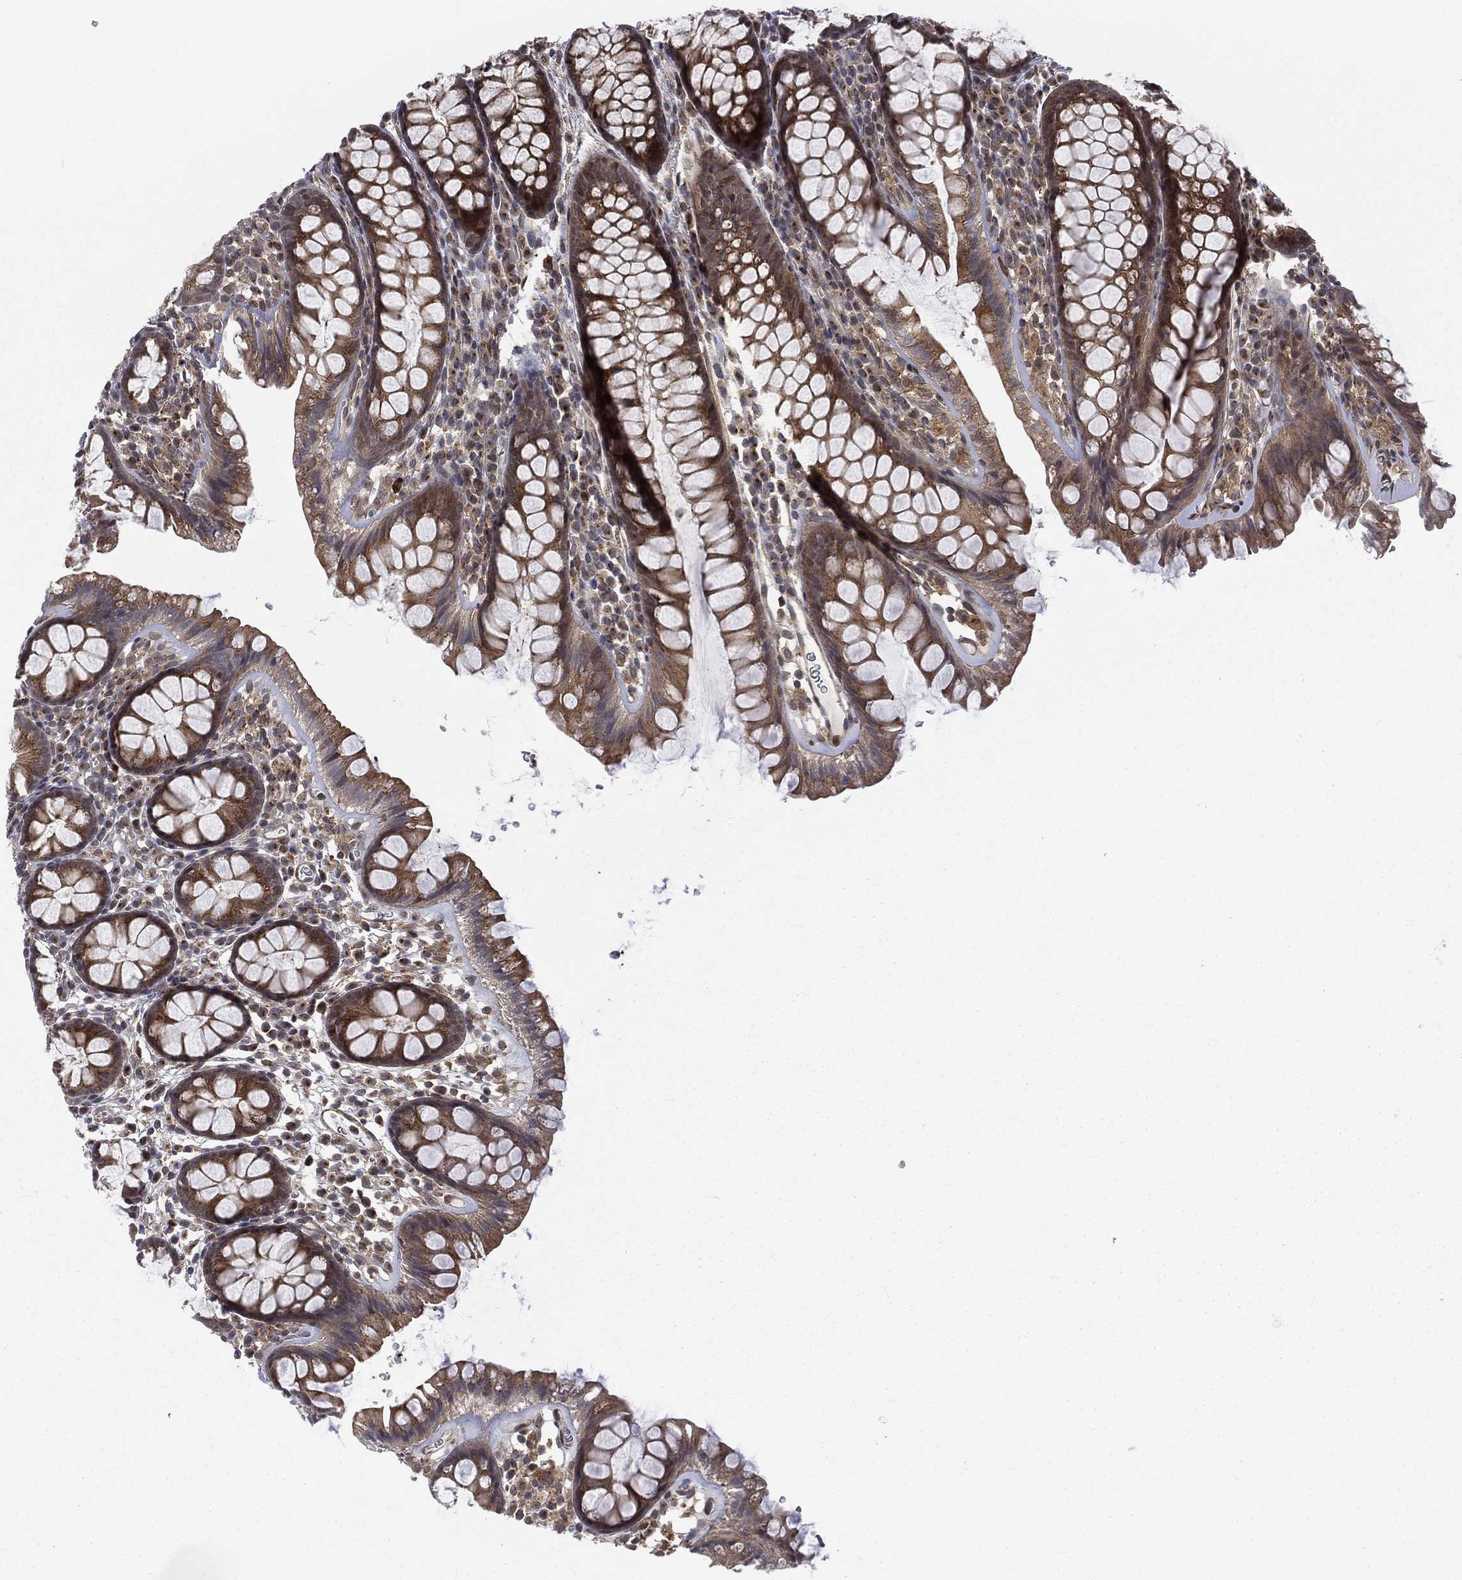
{"staining": {"intensity": "moderate", "quantity": ">75%", "location": "cytoplasmic/membranous"}, "tissue": "colon", "cell_type": "Endothelial cells", "image_type": "normal", "snomed": [{"axis": "morphology", "description": "Normal tissue, NOS"}, {"axis": "topography", "description": "Colon"}], "caption": "An immunohistochemistry (IHC) image of benign tissue is shown. Protein staining in brown highlights moderate cytoplasmic/membranous positivity in colon within endothelial cells.", "gene": "ARL3", "patient": {"sex": "male", "age": 76}}